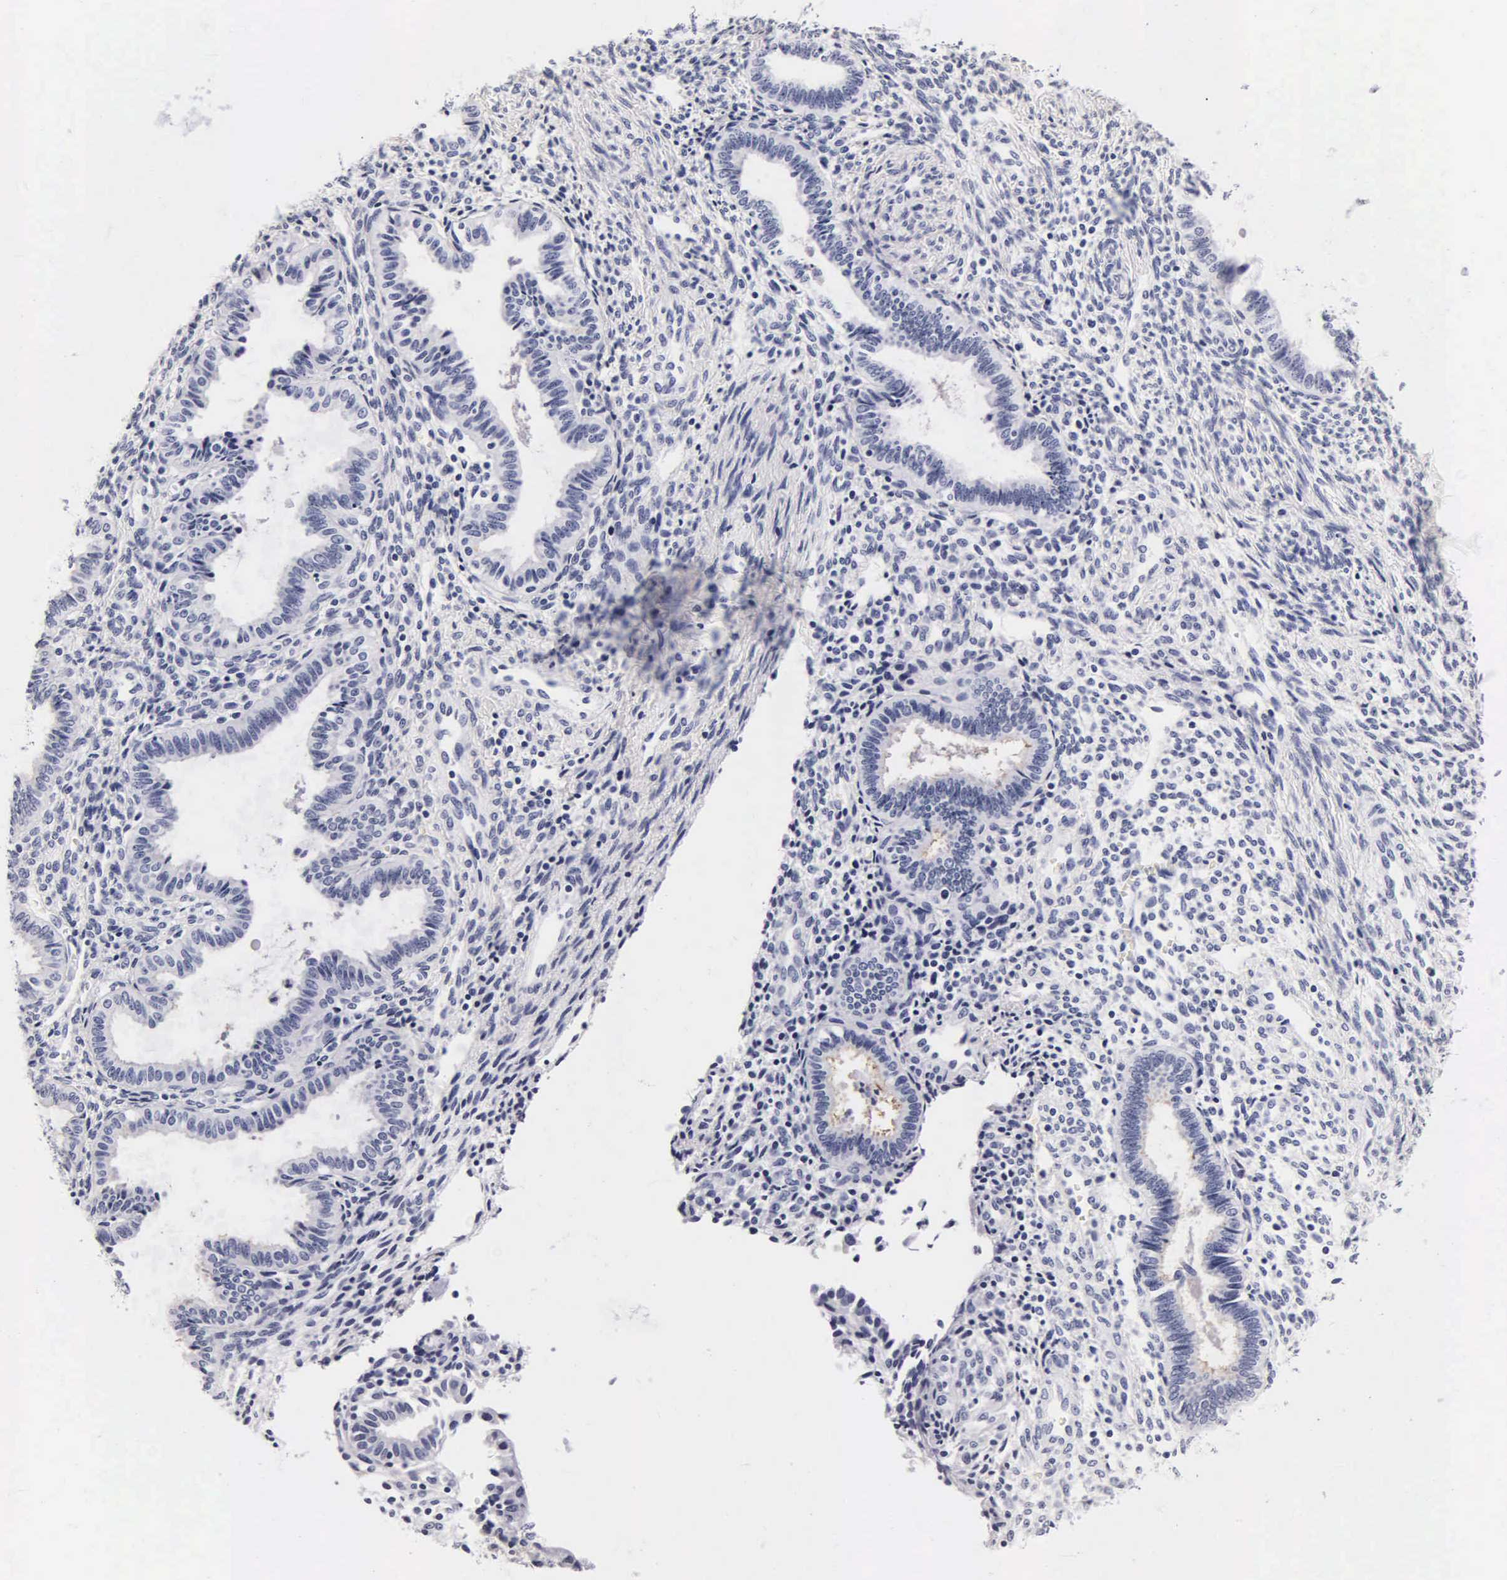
{"staining": {"intensity": "negative", "quantity": "none", "location": "none"}, "tissue": "endometrium", "cell_type": "Cells in endometrial stroma", "image_type": "normal", "snomed": [{"axis": "morphology", "description": "Normal tissue, NOS"}, {"axis": "topography", "description": "Endometrium"}], "caption": "An IHC micrograph of unremarkable endometrium is shown. There is no staining in cells in endometrial stroma of endometrium.", "gene": "CGB3", "patient": {"sex": "female", "age": 36}}